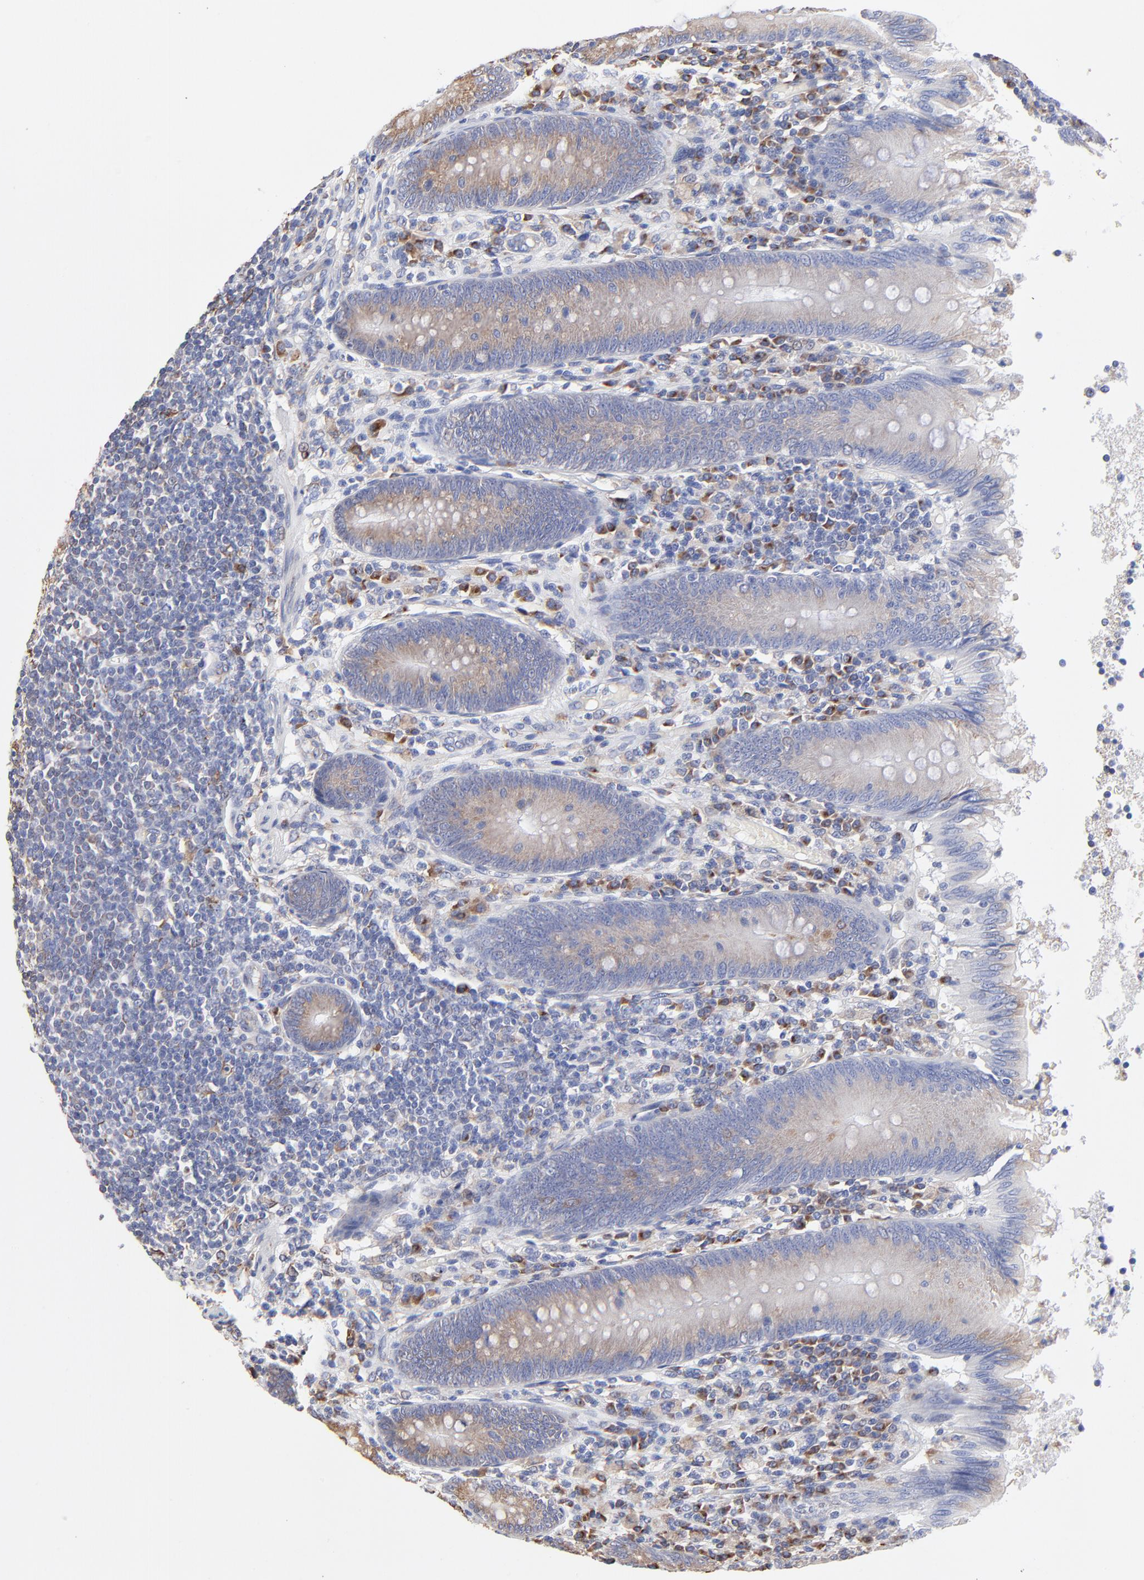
{"staining": {"intensity": "negative", "quantity": "none", "location": "none"}, "tissue": "appendix", "cell_type": "Glandular cells", "image_type": "normal", "snomed": [{"axis": "morphology", "description": "Normal tissue, NOS"}, {"axis": "morphology", "description": "Inflammation, NOS"}, {"axis": "topography", "description": "Appendix"}], "caption": "Immunohistochemical staining of benign human appendix reveals no significant expression in glandular cells. (Brightfield microscopy of DAB immunohistochemistry (IHC) at high magnification).", "gene": "LMAN1", "patient": {"sex": "male", "age": 46}}